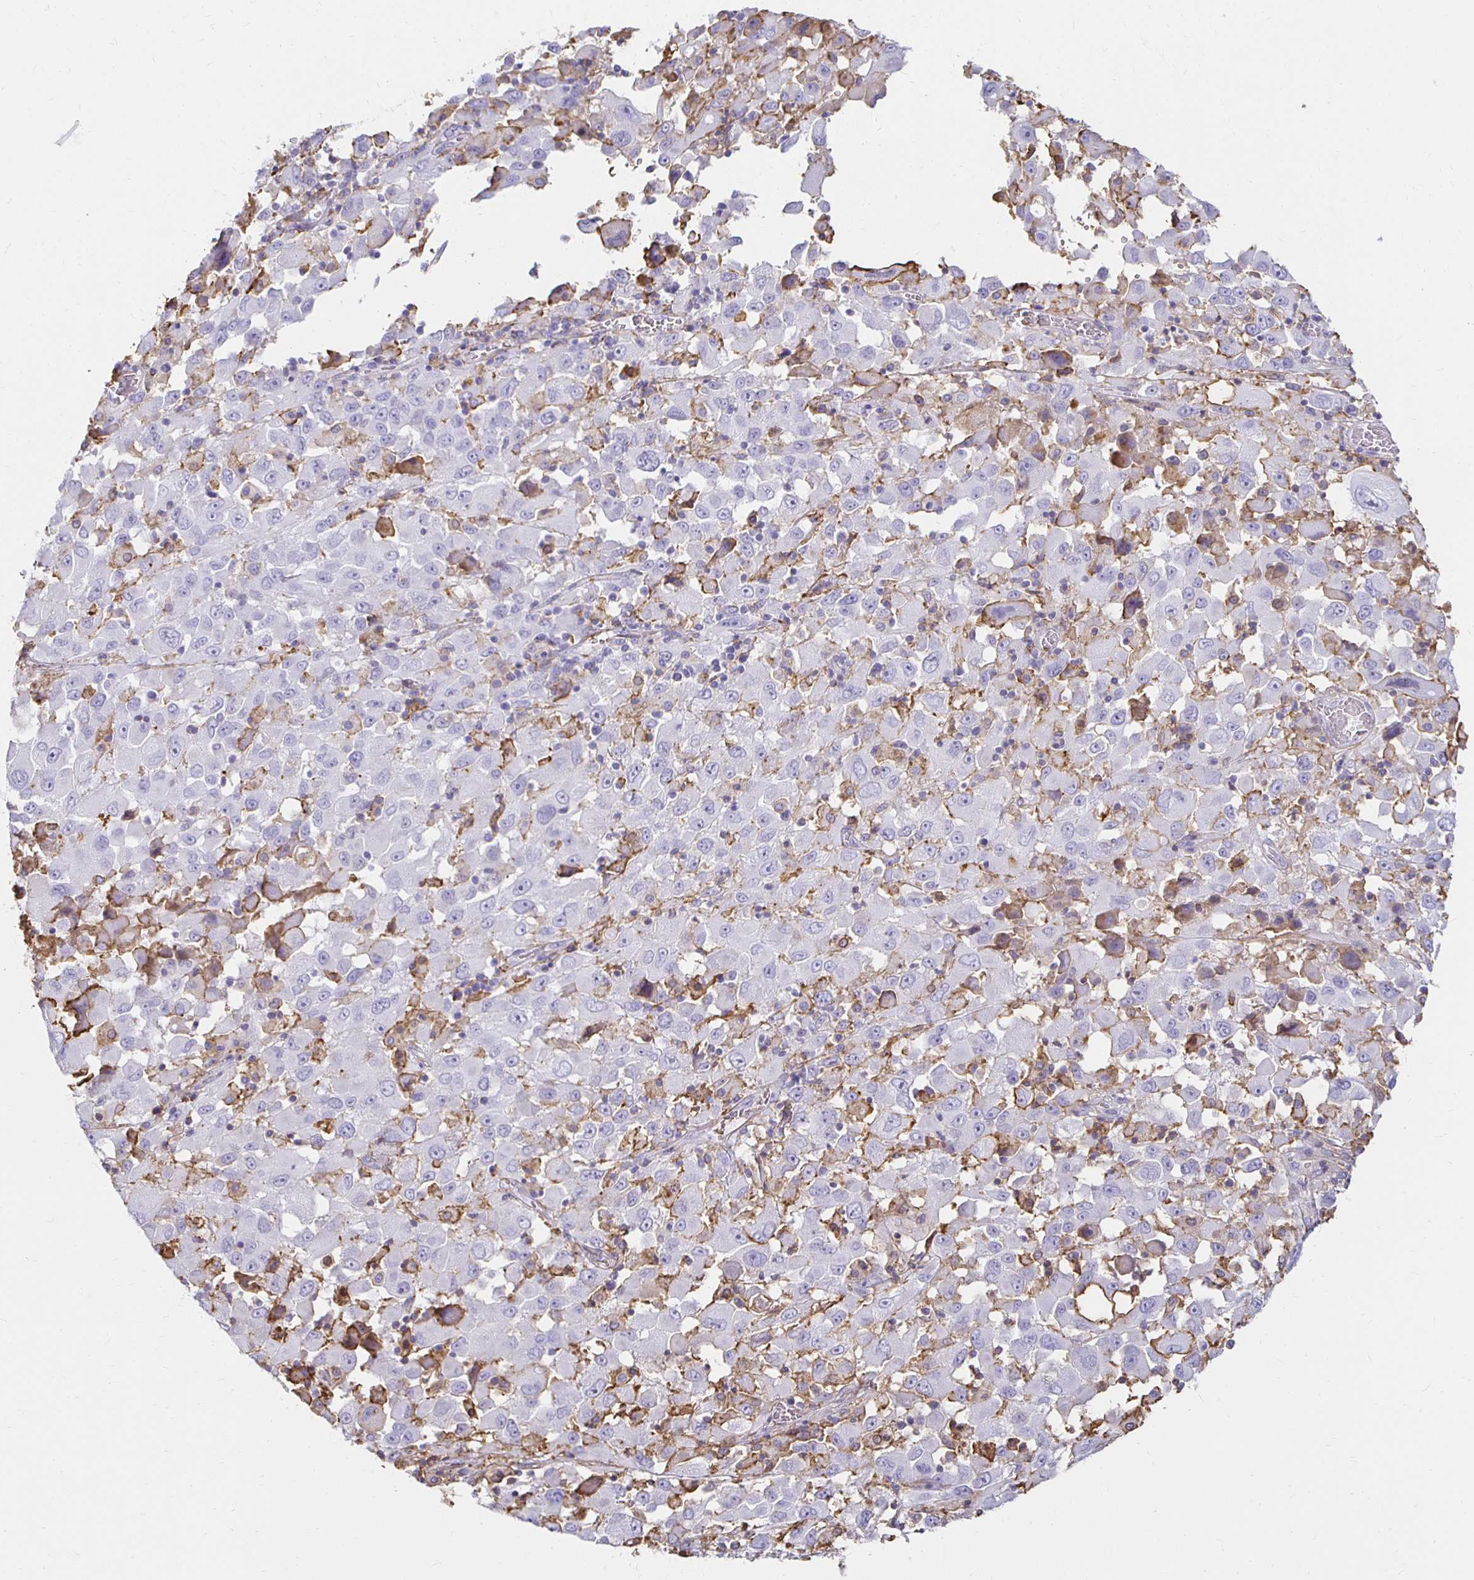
{"staining": {"intensity": "negative", "quantity": "none", "location": "none"}, "tissue": "melanoma", "cell_type": "Tumor cells", "image_type": "cancer", "snomed": [{"axis": "morphology", "description": "Malignant melanoma, Metastatic site"}, {"axis": "topography", "description": "Soft tissue"}], "caption": "Immunohistochemical staining of human melanoma shows no significant positivity in tumor cells.", "gene": "TAS1R3", "patient": {"sex": "male", "age": 50}}